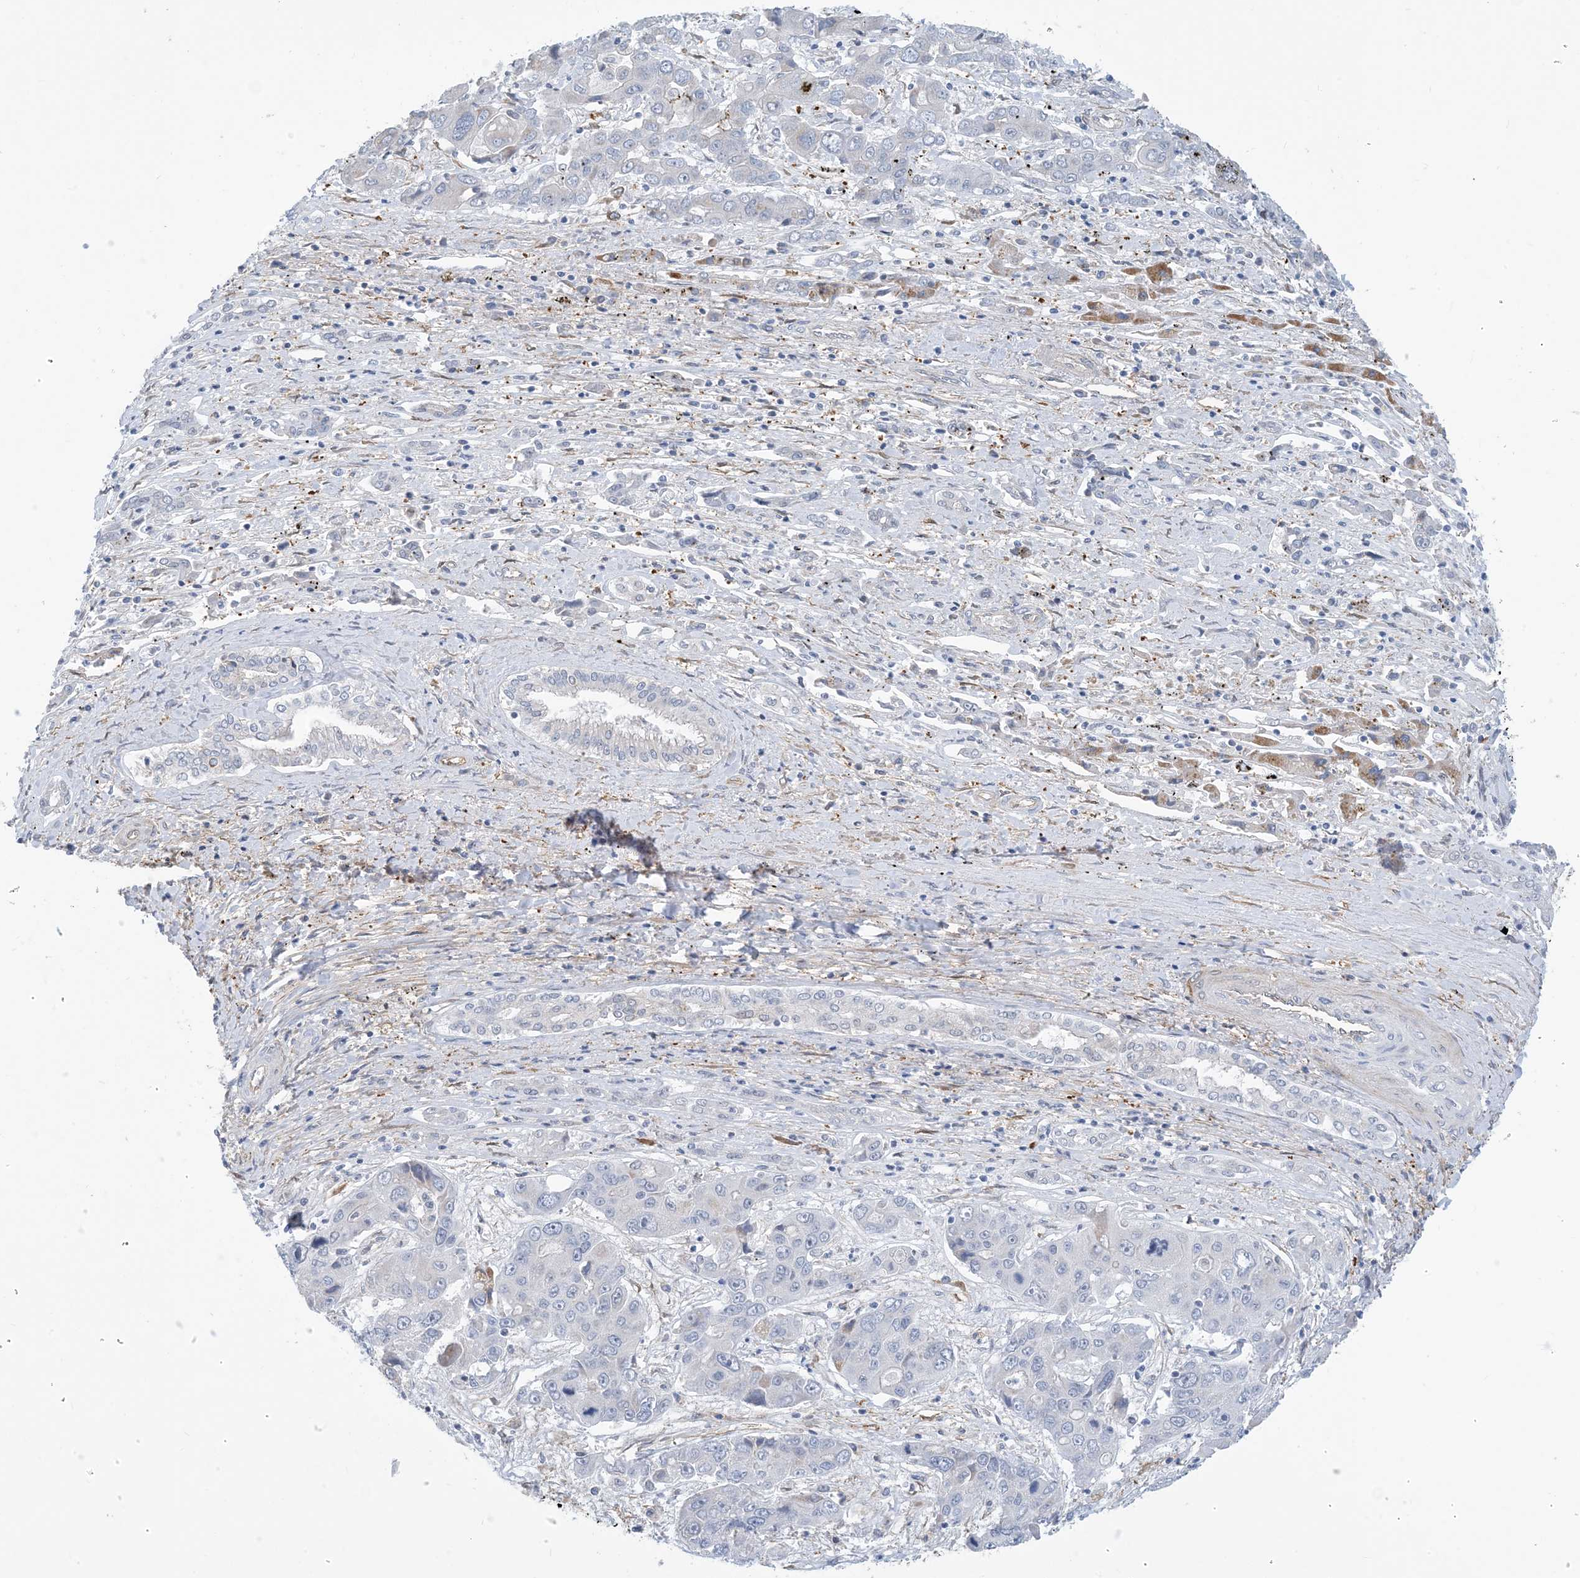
{"staining": {"intensity": "negative", "quantity": "none", "location": "none"}, "tissue": "liver cancer", "cell_type": "Tumor cells", "image_type": "cancer", "snomed": [{"axis": "morphology", "description": "Cholangiocarcinoma"}, {"axis": "topography", "description": "Liver"}], "caption": "A high-resolution micrograph shows IHC staining of liver cancer (cholangiocarcinoma), which demonstrates no significant staining in tumor cells.", "gene": "EIF2A", "patient": {"sex": "male", "age": 67}}